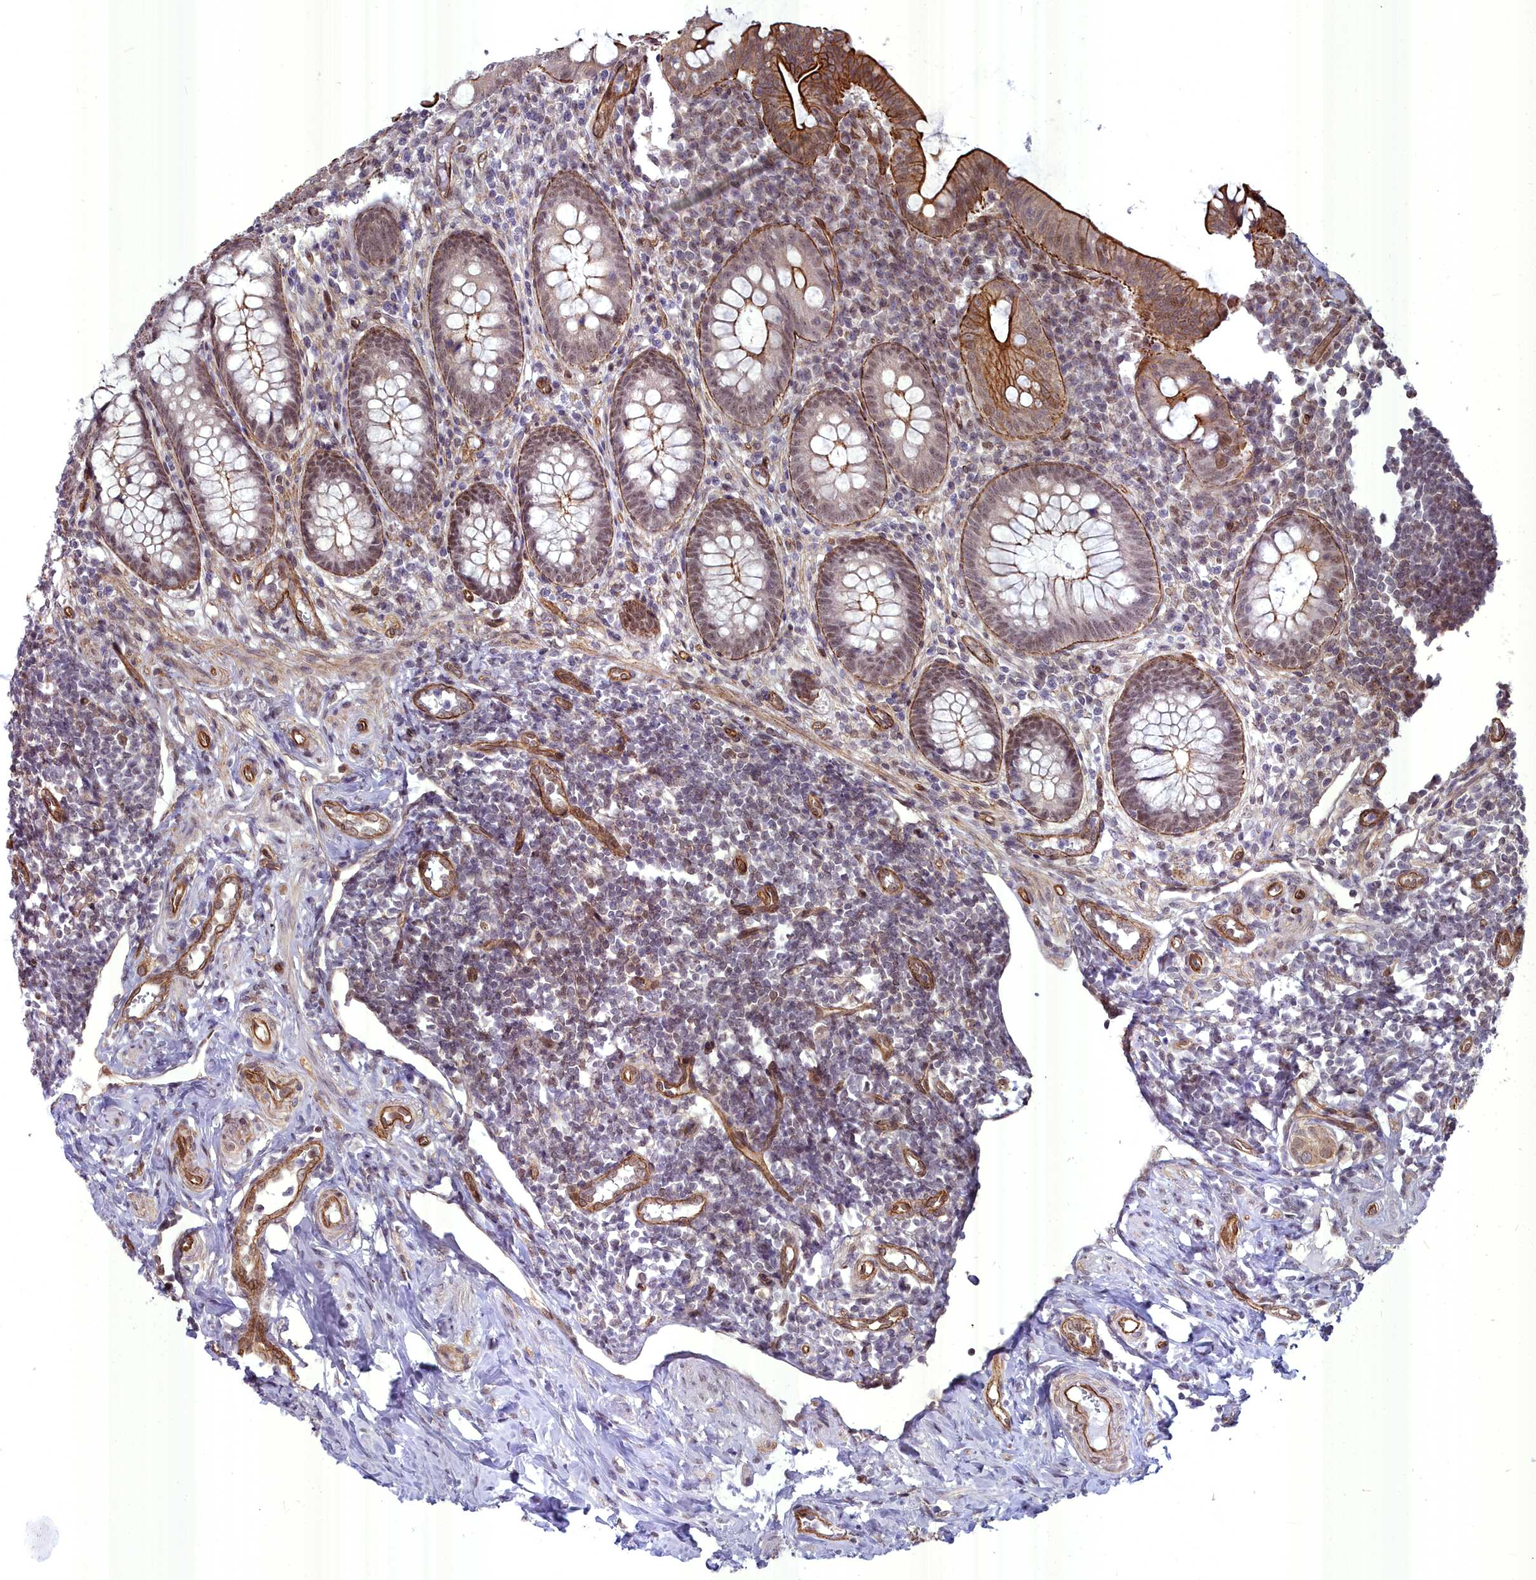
{"staining": {"intensity": "strong", "quantity": "25%-75%", "location": "cytoplasmic/membranous,nuclear"}, "tissue": "appendix", "cell_type": "Glandular cells", "image_type": "normal", "snomed": [{"axis": "morphology", "description": "Normal tissue, NOS"}, {"axis": "topography", "description": "Appendix"}], "caption": "Appendix stained with immunohistochemistry demonstrates strong cytoplasmic/membranous,nuclear positivity in about 25%-75% of glandular cells. The staining was performed using DAB, with brown indicating positive protein expression. Nuclei are stained blue with hematoxylin.", "gene": "YJU2", "patient": {"sex": "female", "age": 33}}